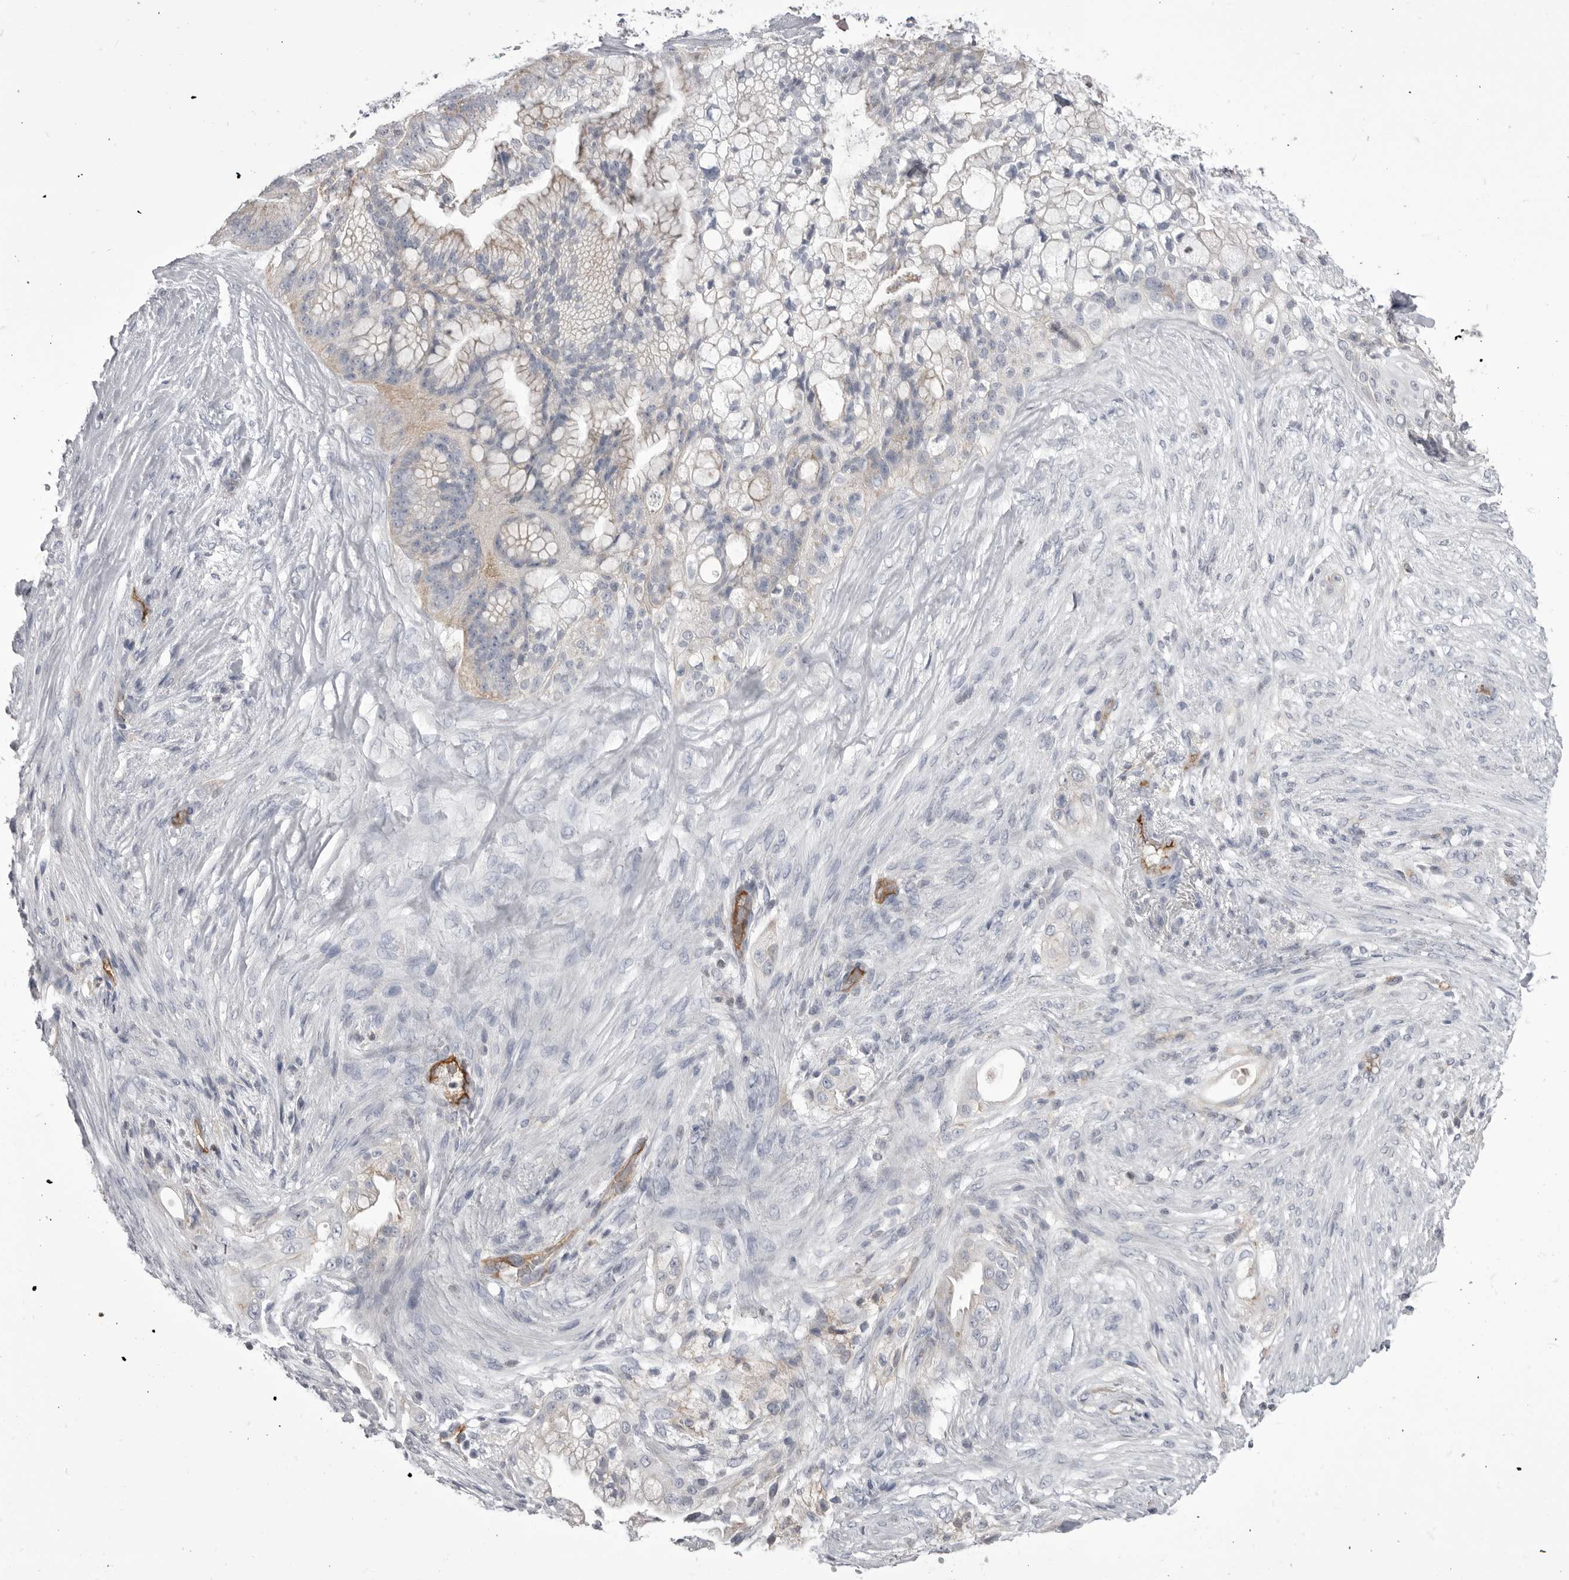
{"staining": {"intensity": "weak", "quantity": "25%-75%", "location": "cytoplasmic/membranous"}, "tissue": "pancreatic cancer", "cell_type": "Tumor cells", "image_type": "cancer", "snomed": [{"axis": "morphology", "description": "Adenocarcinoma, NOS"}, {"axis": "topography", "description": "Pancreas"}], "caption": "Pancreatic cancer (adenocarcinoma) stained for a protein reveals weak cytoplasmic/membranous positivity in tumor cells.", "gene": "OPLAH", "patient": {"sex": "male", "age": 53}}